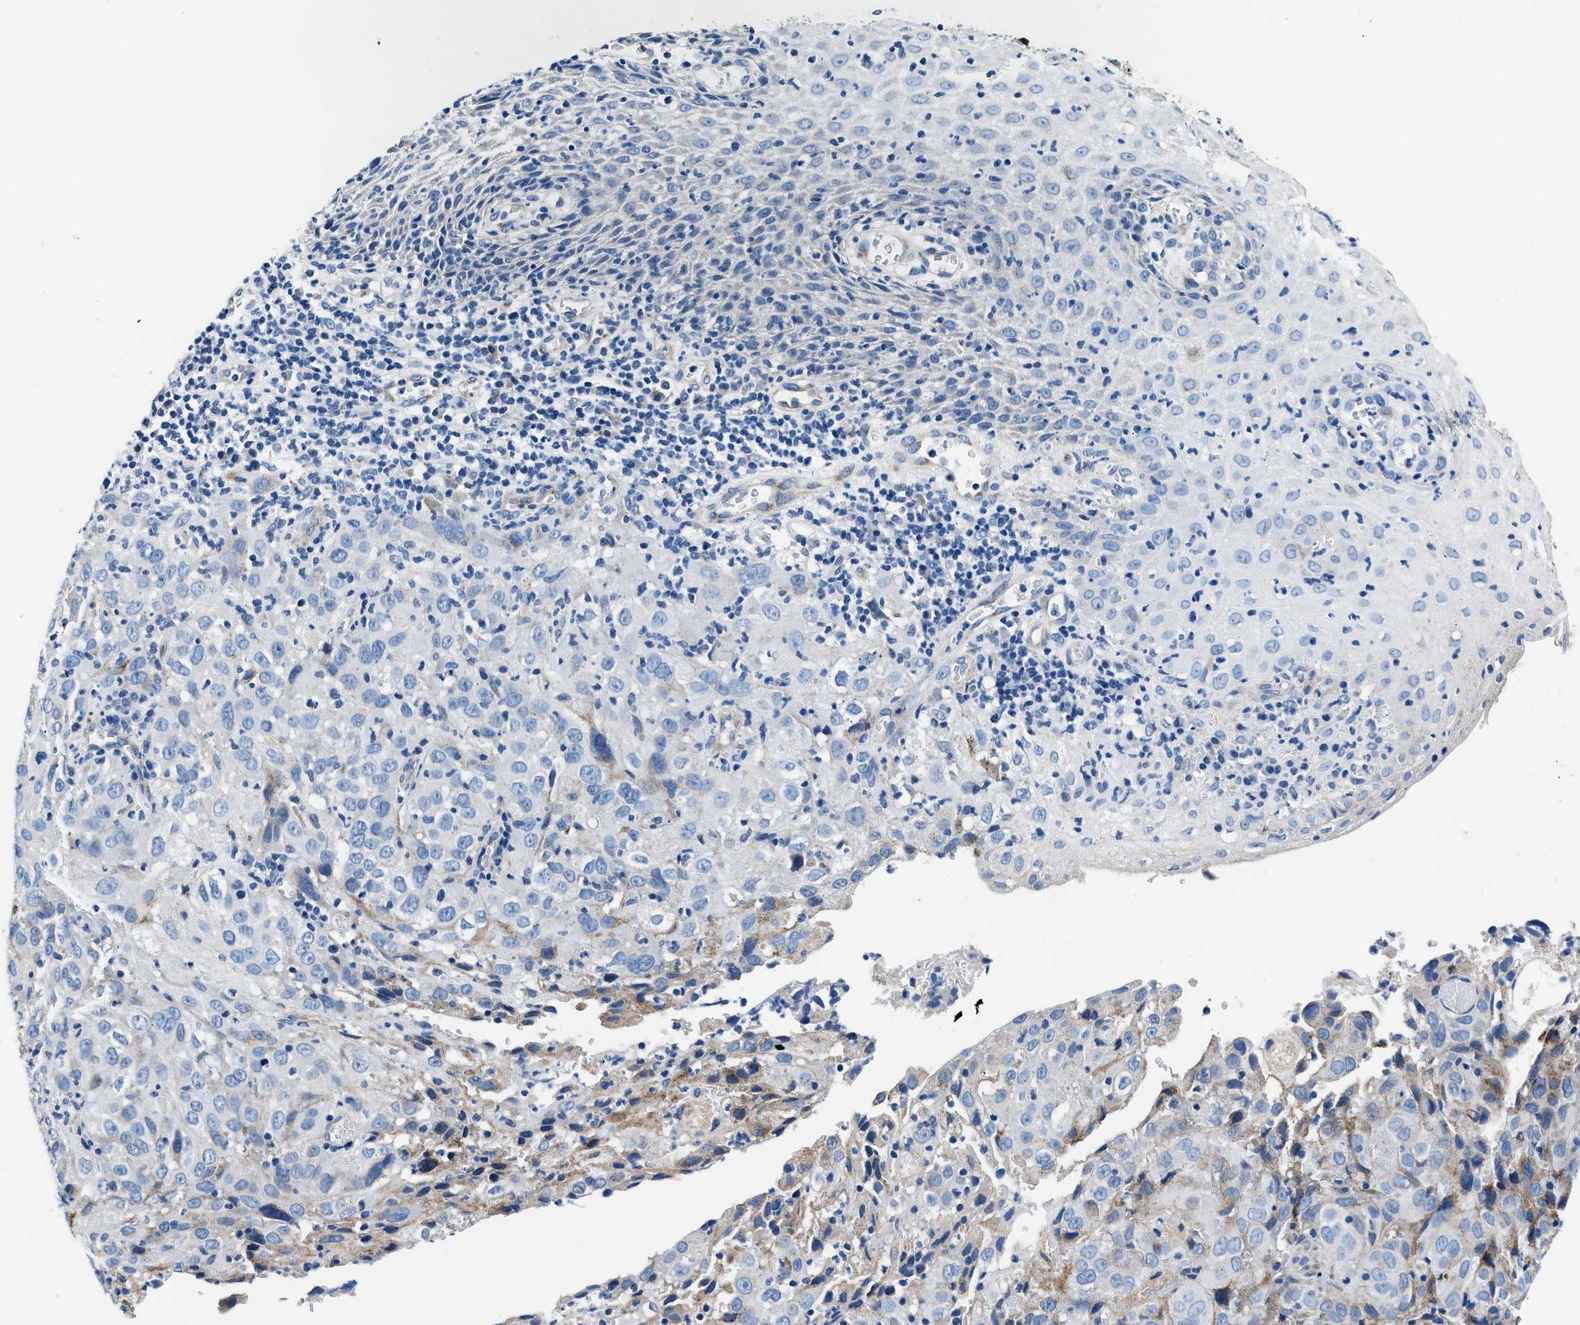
{"staining": {"intensity": "negative", "quantity": "none", "location": "none"}, "tissue": "cervical cancer", "cell_type": "Tumor cells", "image_type": "cancer", "snomed": [{"axis": "morphology", "description": "Squamous cell carcinoma, NOS"}, {"axis": "topography", "description": "Cervix"}], "caption": "High power microscopy image of an immunohistochemistry image of cervical squamous cell carcinoma, revealing no significant expression in tumor cells. (DAB IHC, high magnification).", "gene": "DAG1", "patient": {"sex": "female", "age": 32}}